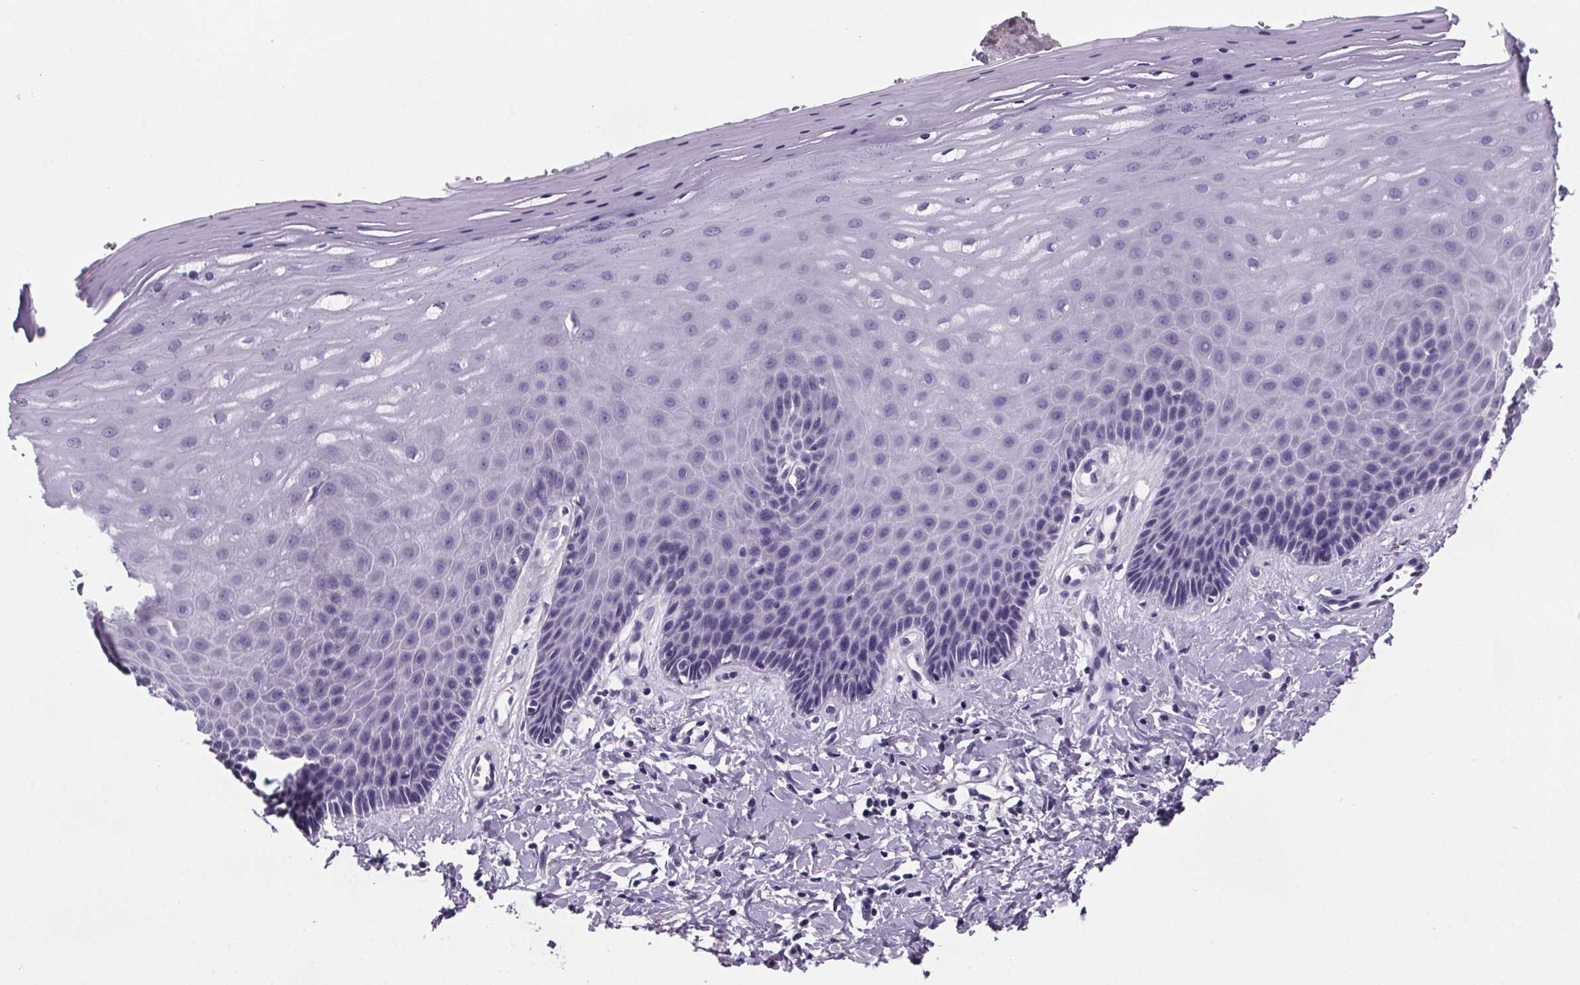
{"staining": {"intensity": "negative", "quantity": "none", "location": "none"}, "tissue": "vagina", "cell_type": "Squamous epithelial cells", "image_type": "normal", "snomed": [{"axis": "morphology", "description": "Normal tissue, NOS"}, {"axis": "topography", "description": "Vagina"}], "caption": "A high-resolution histopathology image shows immunohistochemistry staining of normal vagina, which demonstrates no significant staining in squamous epithelial cells. (Immunohistochemistry, brightfield microscopy, high magnification).", "gene": "CUBN", "patient": {"sex": "female", "age": 83}}